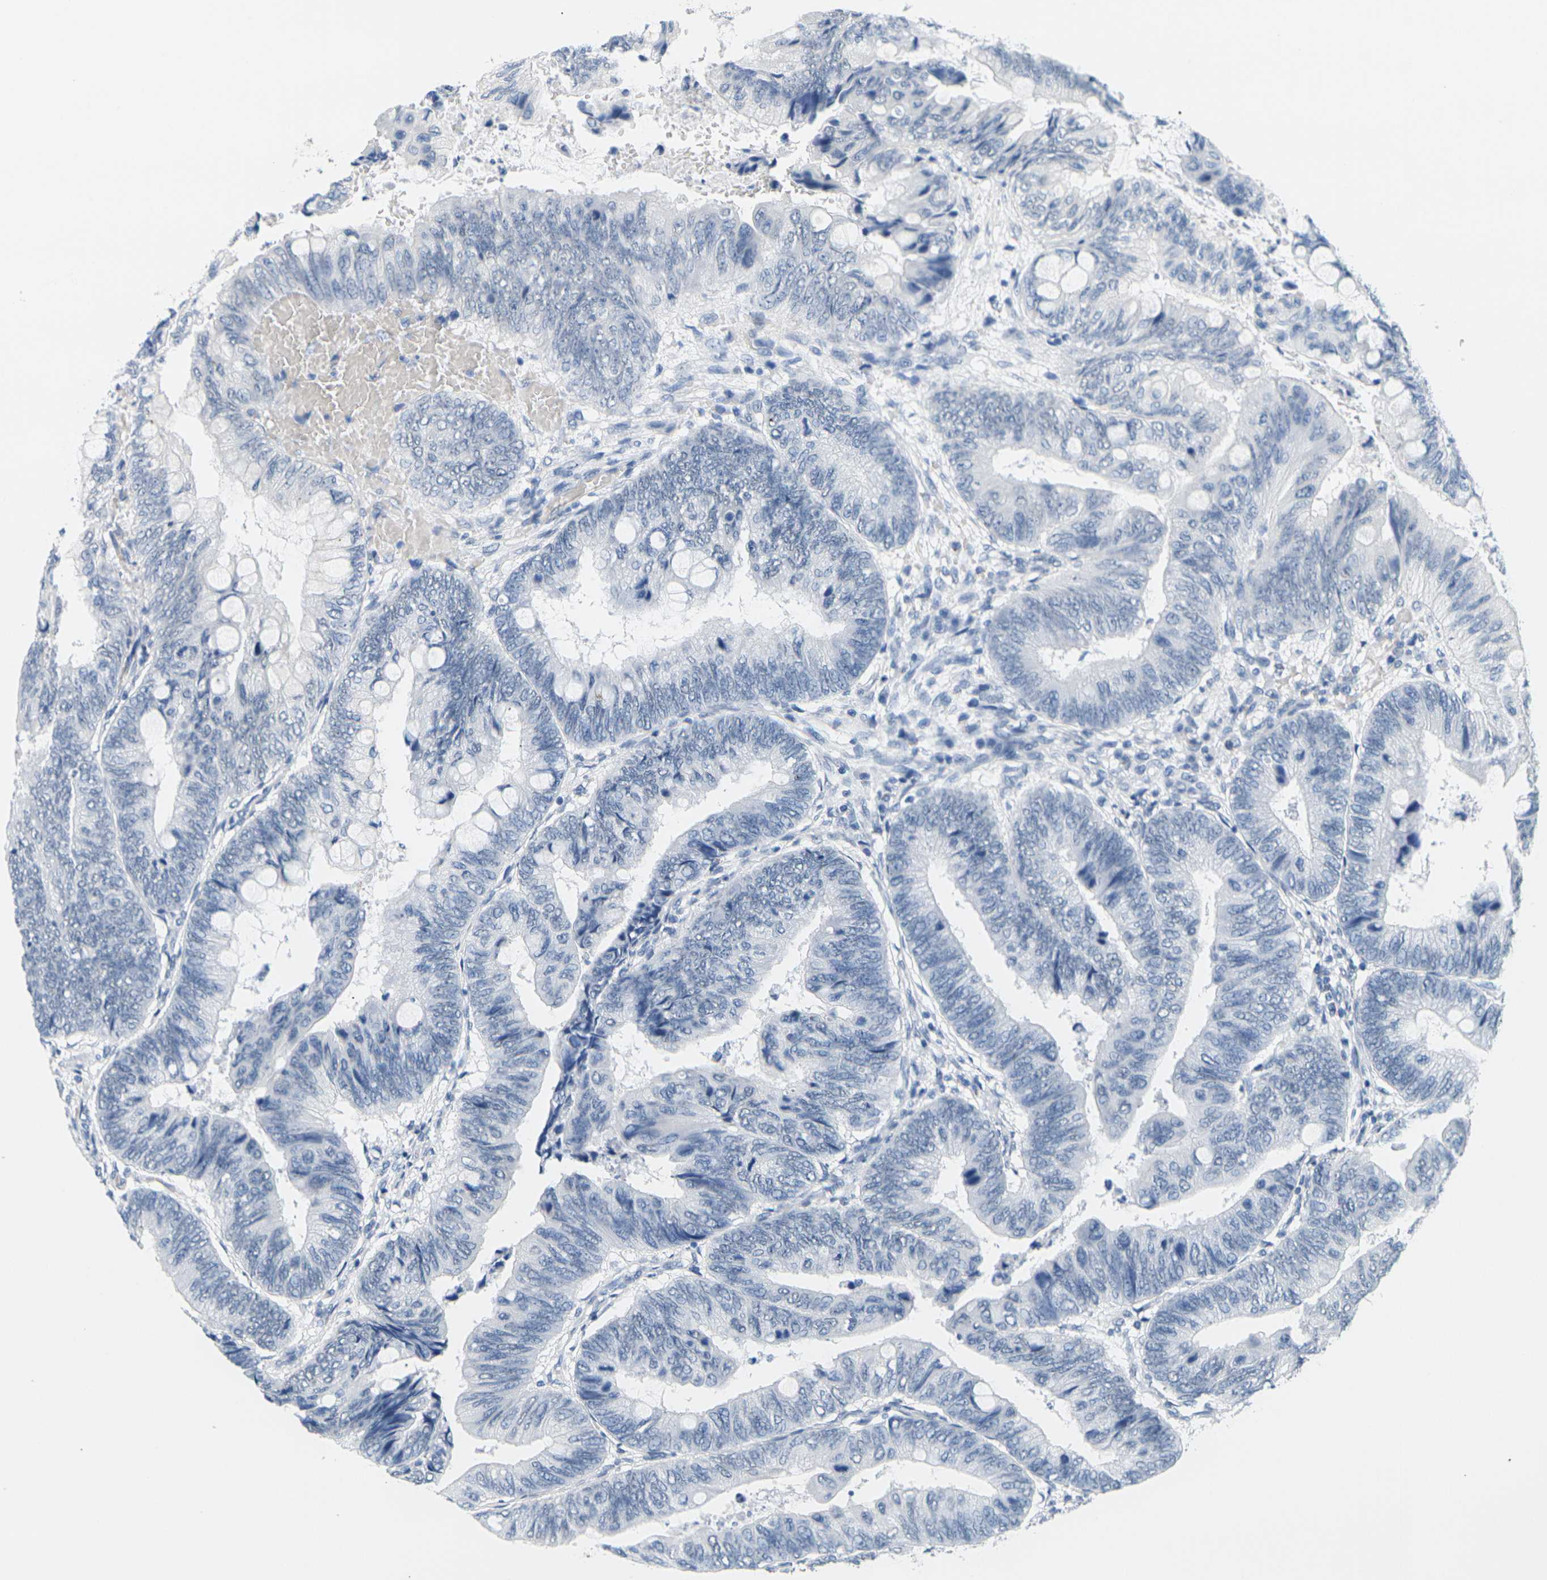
{"staining": {"intensity": "negative", "quantity": "none", "location": "none"}, "tissue": "colorectal cancer", "cell_type": "Tumor cells", "image_type": "cancer", "snomed": [{"axis": "morphology", "description": "Normal tissue, NOS"}, {"axis": "morphology", "description": "Adenocarcinoma, NOS"}, {"axis": "topography", "description": "Rectum"}, {"axis": "topography", "description": "Peripheral nerve tissue"}], "caption": "DAB (3,3'-diaminobenzidine) immunohistochemical staining of colorectal cancer demonstrates no significant positivity in tumor cells.", "gene": "CTAG1A", "patient": {"sex": "male", "age": 92}}